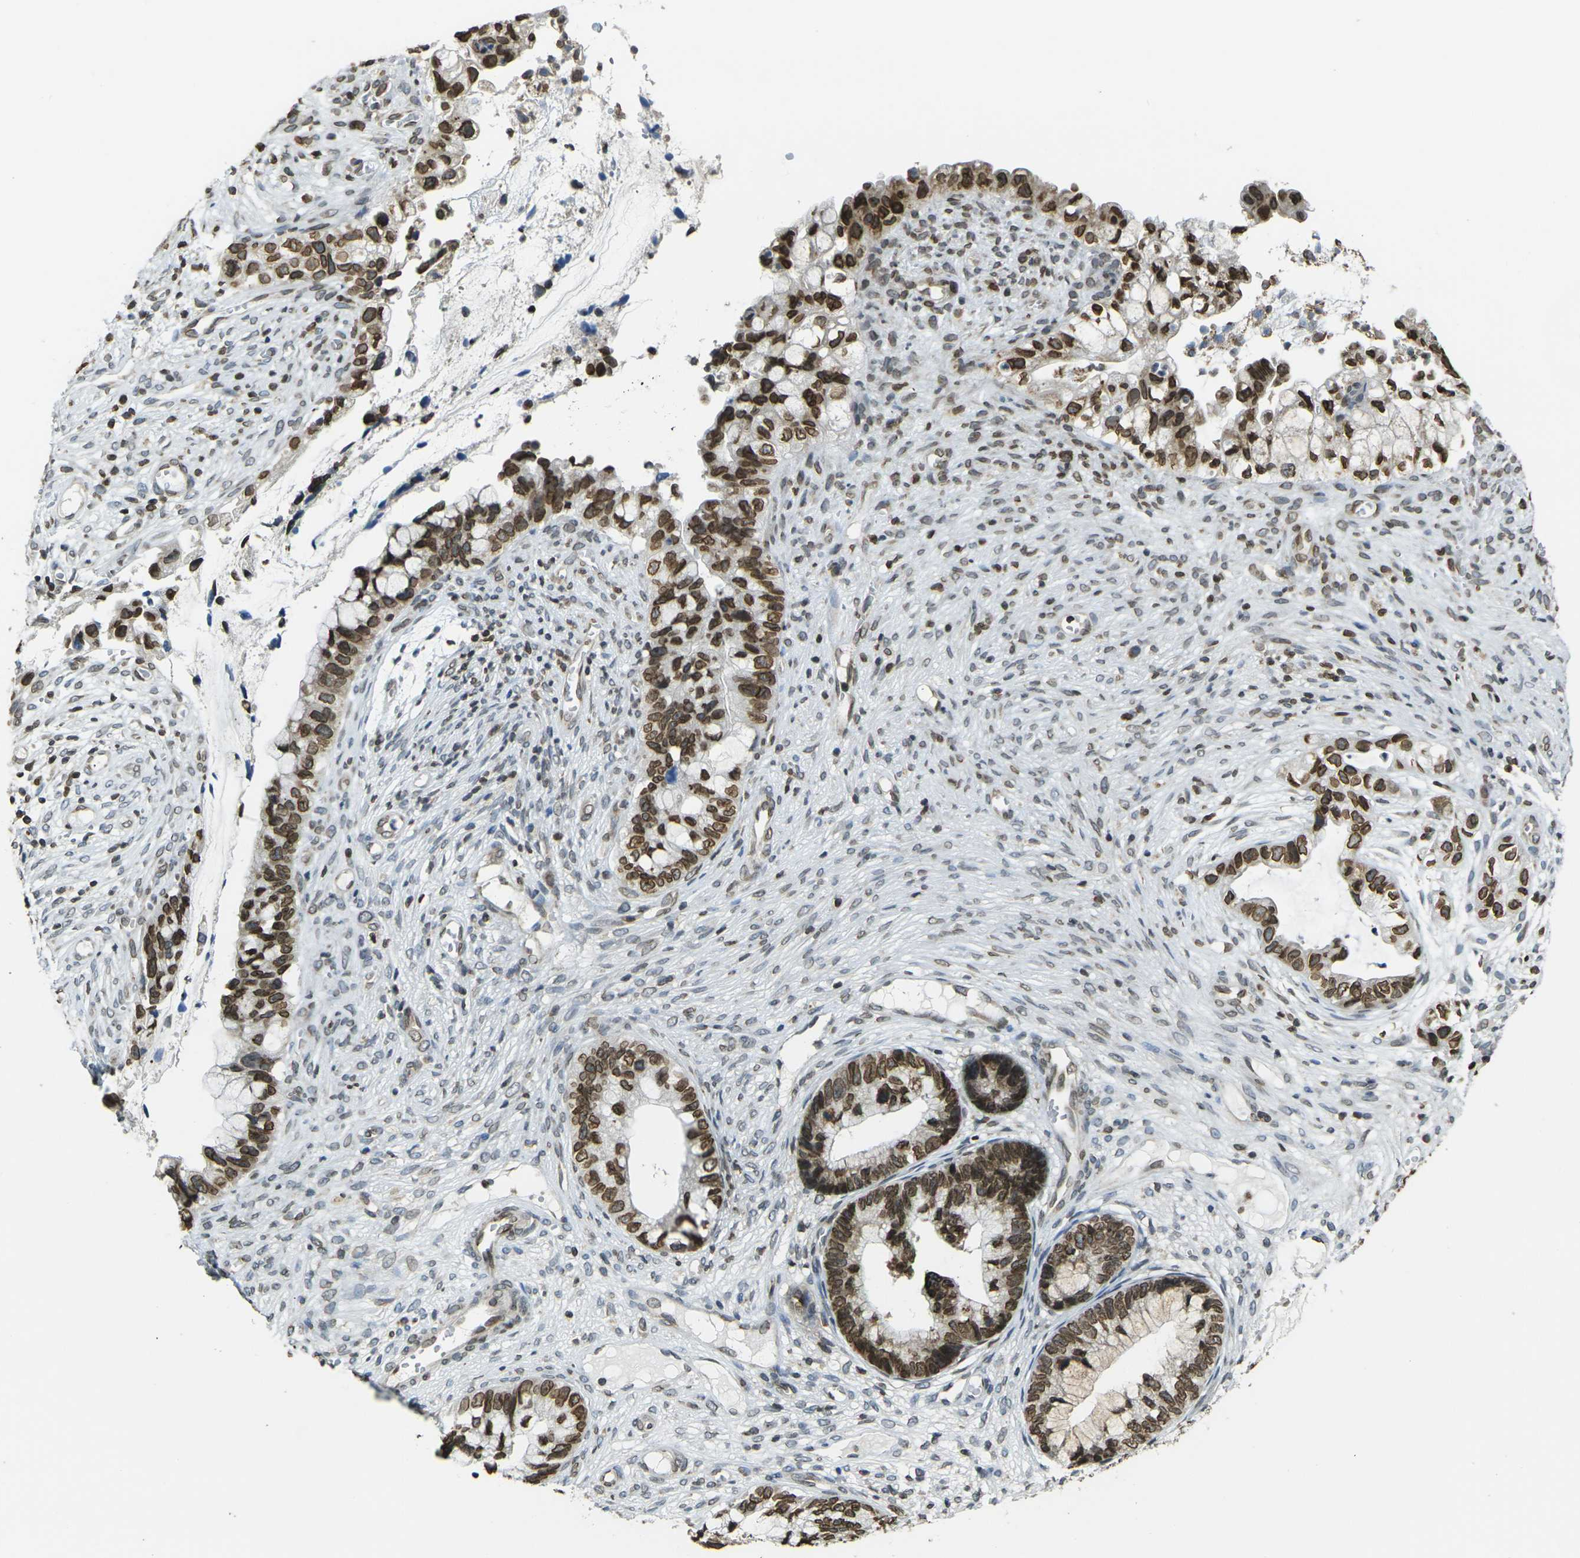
{"staining": {"intensity": "strong", "quantity": ">75%", "location": "cytoplasmic/membranous,nuclear"}, "tissue": "cervical cancer", "cell_type": "Tumor cells", "image_type": "cancer", "snomed": [{"axis": "morphology", "description": "Adenocarcinoma, NOS"}, {"axis": "topography", "description": "Cervix"}], "caption": "Adenocarcinoma (cervical) tissue exhibits strong cytoplasmic/membranous and nuclear staining in about >75% of tumor cells, visualized by immunohistochemistry. (brown staining indicates protein expression, while blue staining denotes nuclei).", "gene": "BRDT", "patient": {"sex": "female", "age": 44}}